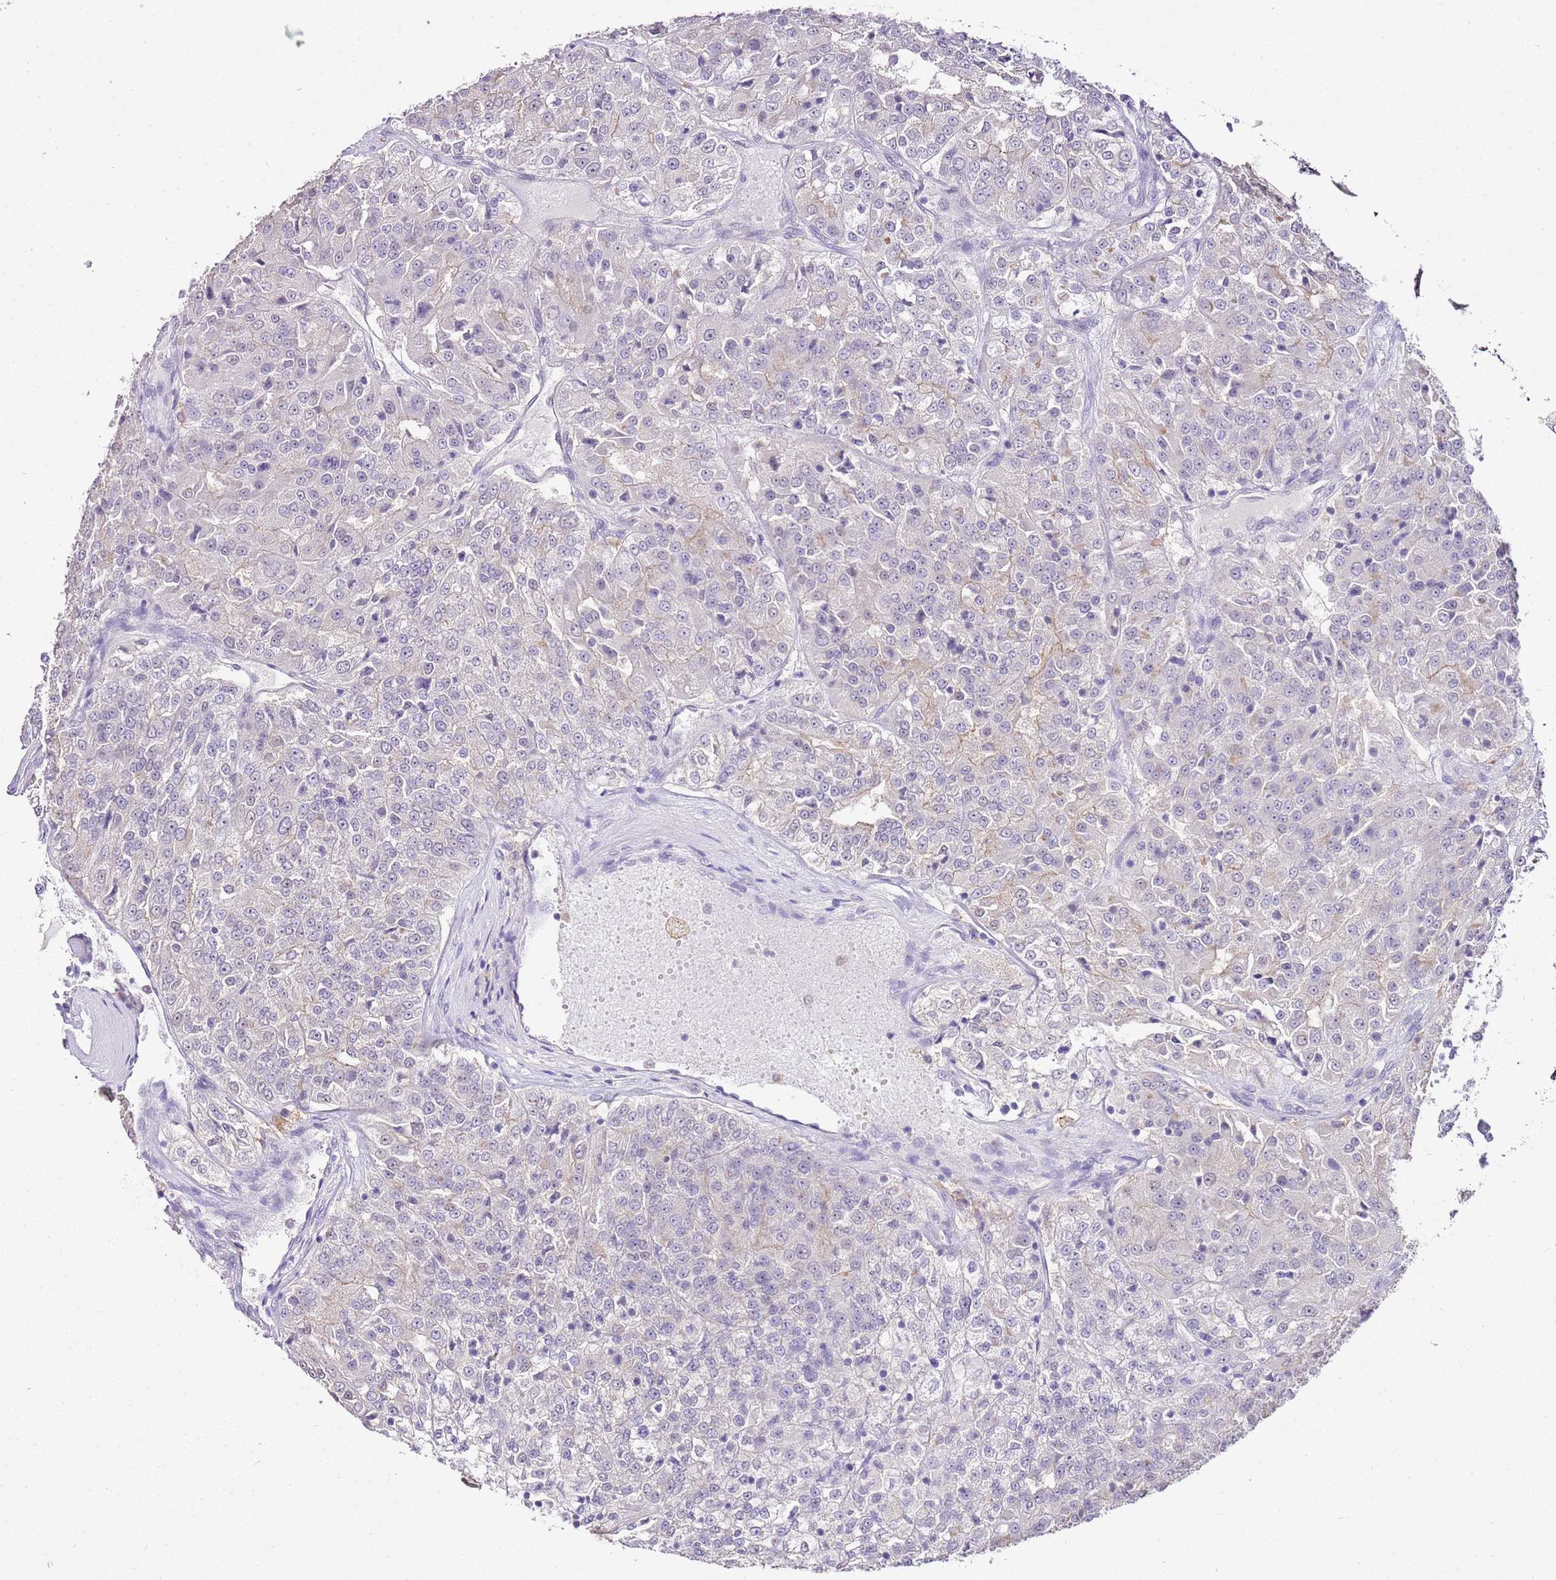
{"staining": {"intensity": "negative", "quantity": "none", "location": "none"}, "tissue": "renal cancer", "cell_type": "Tumor cells", "image_type": "cancer", "snomed": [{"axis": "morphology", "description": "Adenocarcinoma, NOS"}, {"axis": "topography", "description": "Kidney"}], "caption": "Immunohistochemistry image of neoplastic tissue: human renal adenocarcinoma stained with DAB exhibits no significant protein expression in tumor cells.", "gene": "IZUMO4", "patient": {"sex": "female", "age": 63}}